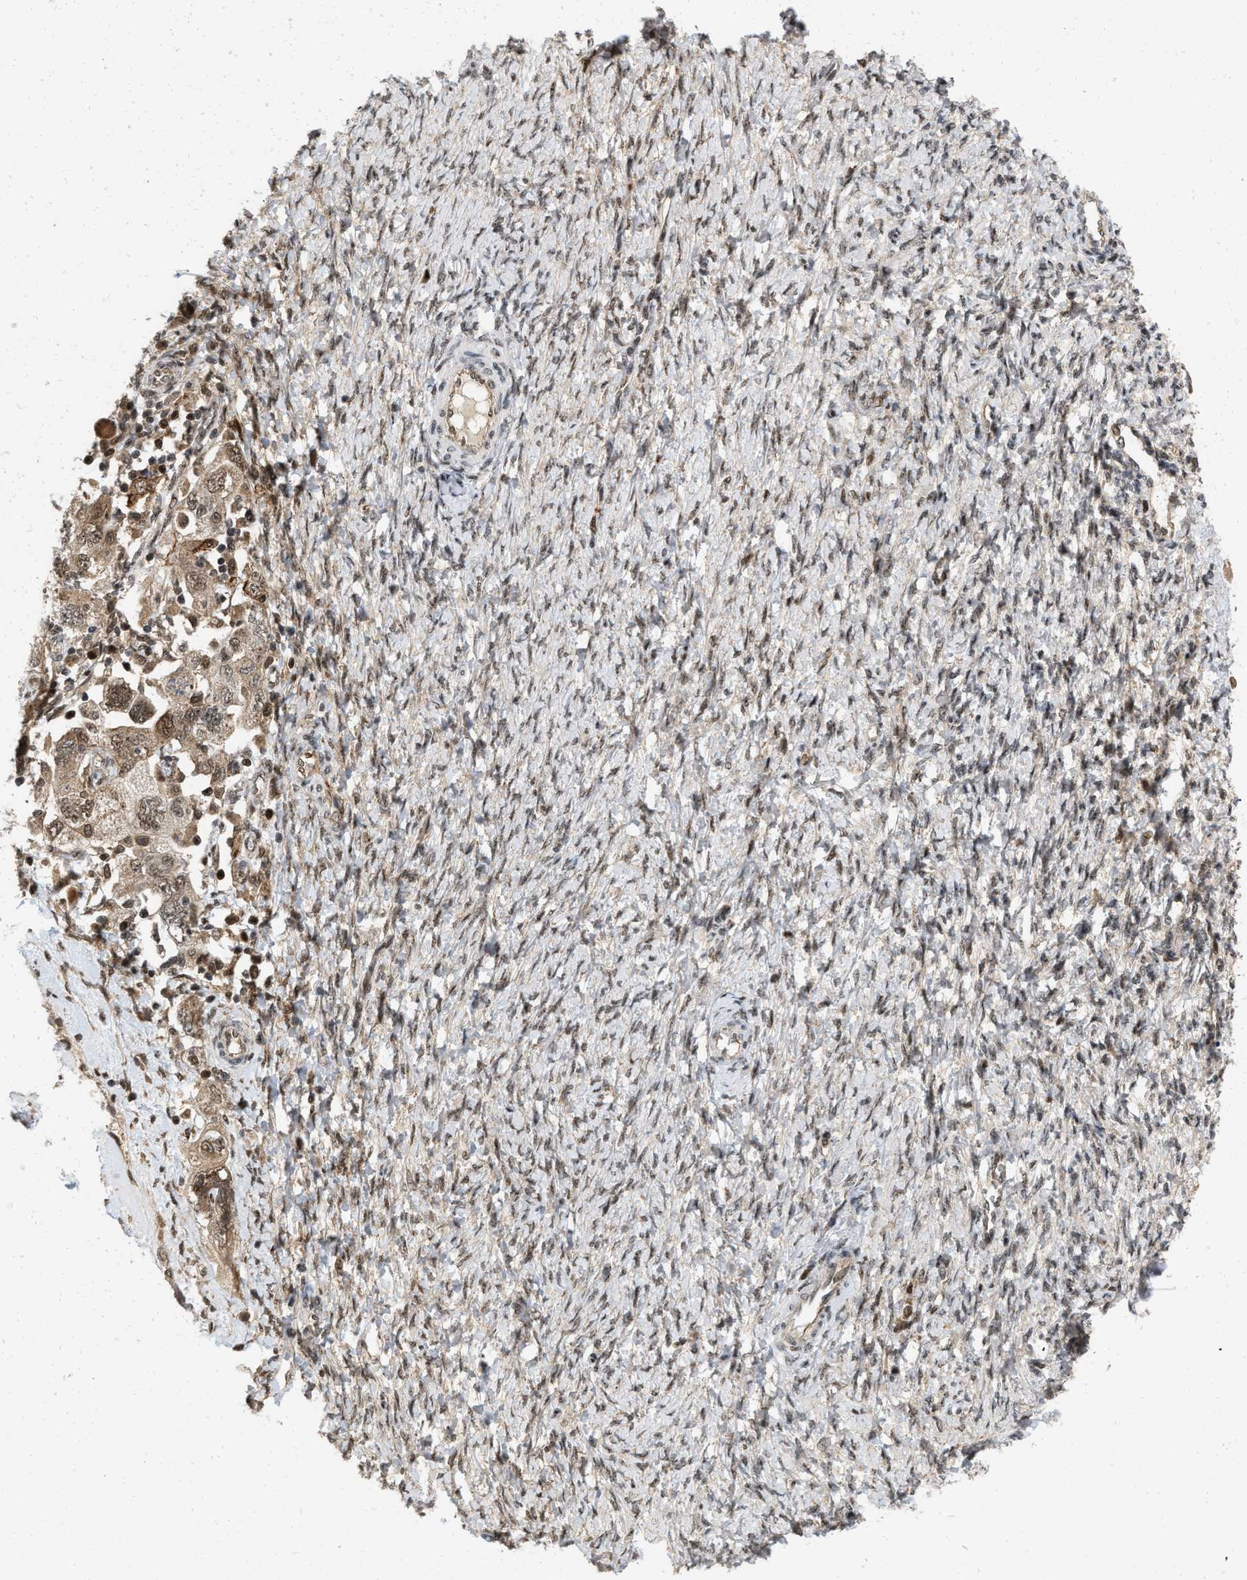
{"staining": {"intensity": "moderate", "quantity": ">75%", "location": "cytoplasmic/membranous,nuclear"}, "tissue": "ovarian cancer", "cell_type": "Tumor cells", "image_type": "cancer", "snomed": [{"axis": "morphology", "description": "Carcinoma, NOS"}, {"axis": "morphology", "description": "Cystadenocarcinoma, serous, NOS"}, {"axis": "topography", "description": "Ovary"}], "caption": "High-power microscopy captured an IHC image of ovarian cancer, revealing moderate cytoplasmic/membranous and nuclear expression in about >75% of tumor cells.", "gene": "ANKRD11", "patient": {"sex": "female", "age": 69}}